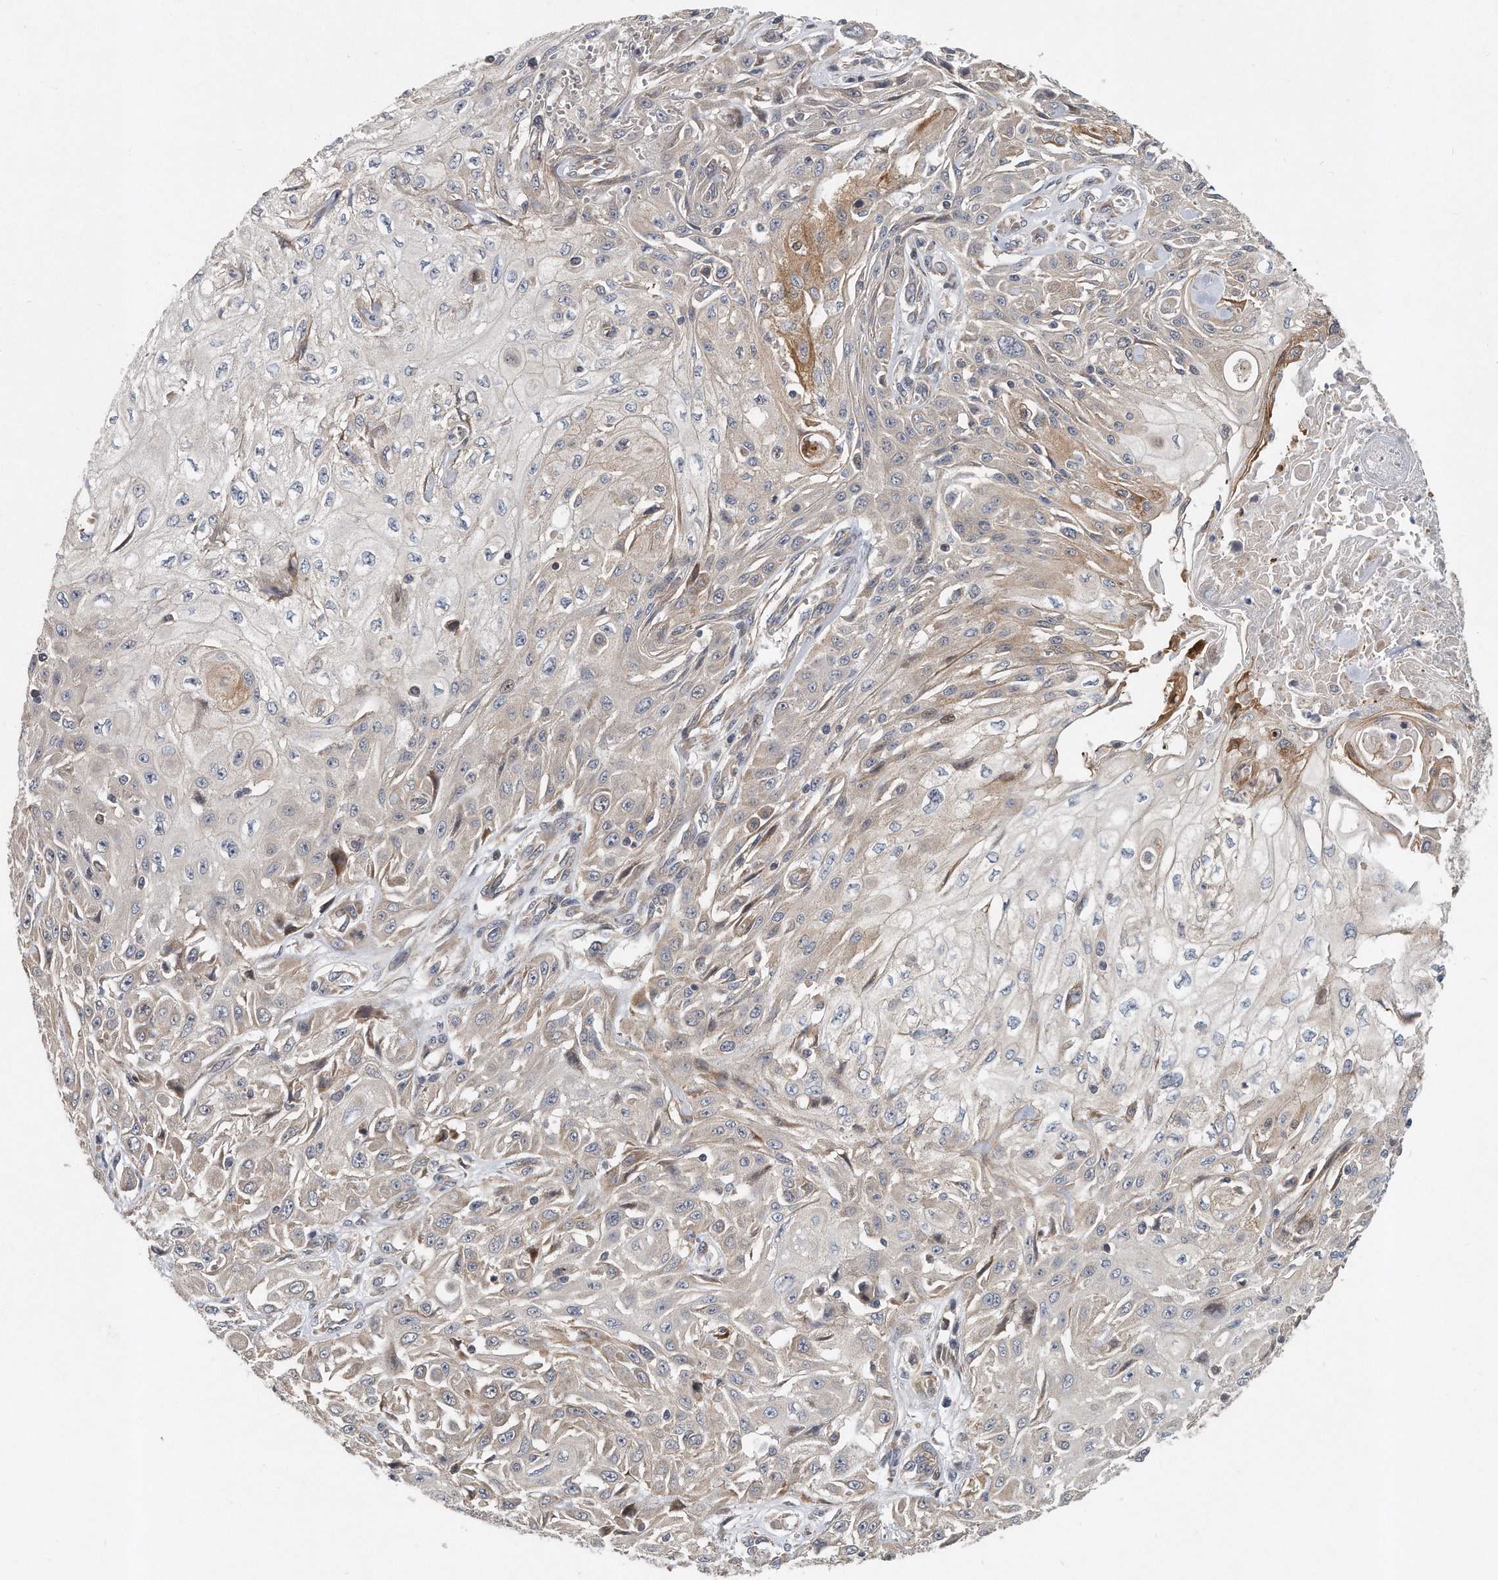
{"staining": {"intensity": "weak", "quantity": "<25%", "location": "cytoplasmic/membranous"}, "tissue": "skin cancer", "cell_type": "Tumor cells", "image_type": "cancer", "snomed": [{"axis": "morphology", "description": "Squamous cell carcinoma, NOS"}, {"axis": "morphology", "description": "Squamous cell carcinoma, metastatic, NOS"}, {"axis": "topography", "description": "Skin"}, {"axis": "topography", "description": "Lymph node"}], "caption": "An IHC micrograph of skin cancer is shown. There is no staining in tumor cells of skin cancer.", "gene": "PCDH8", "patient": {"sex": "male", "age": 75}}